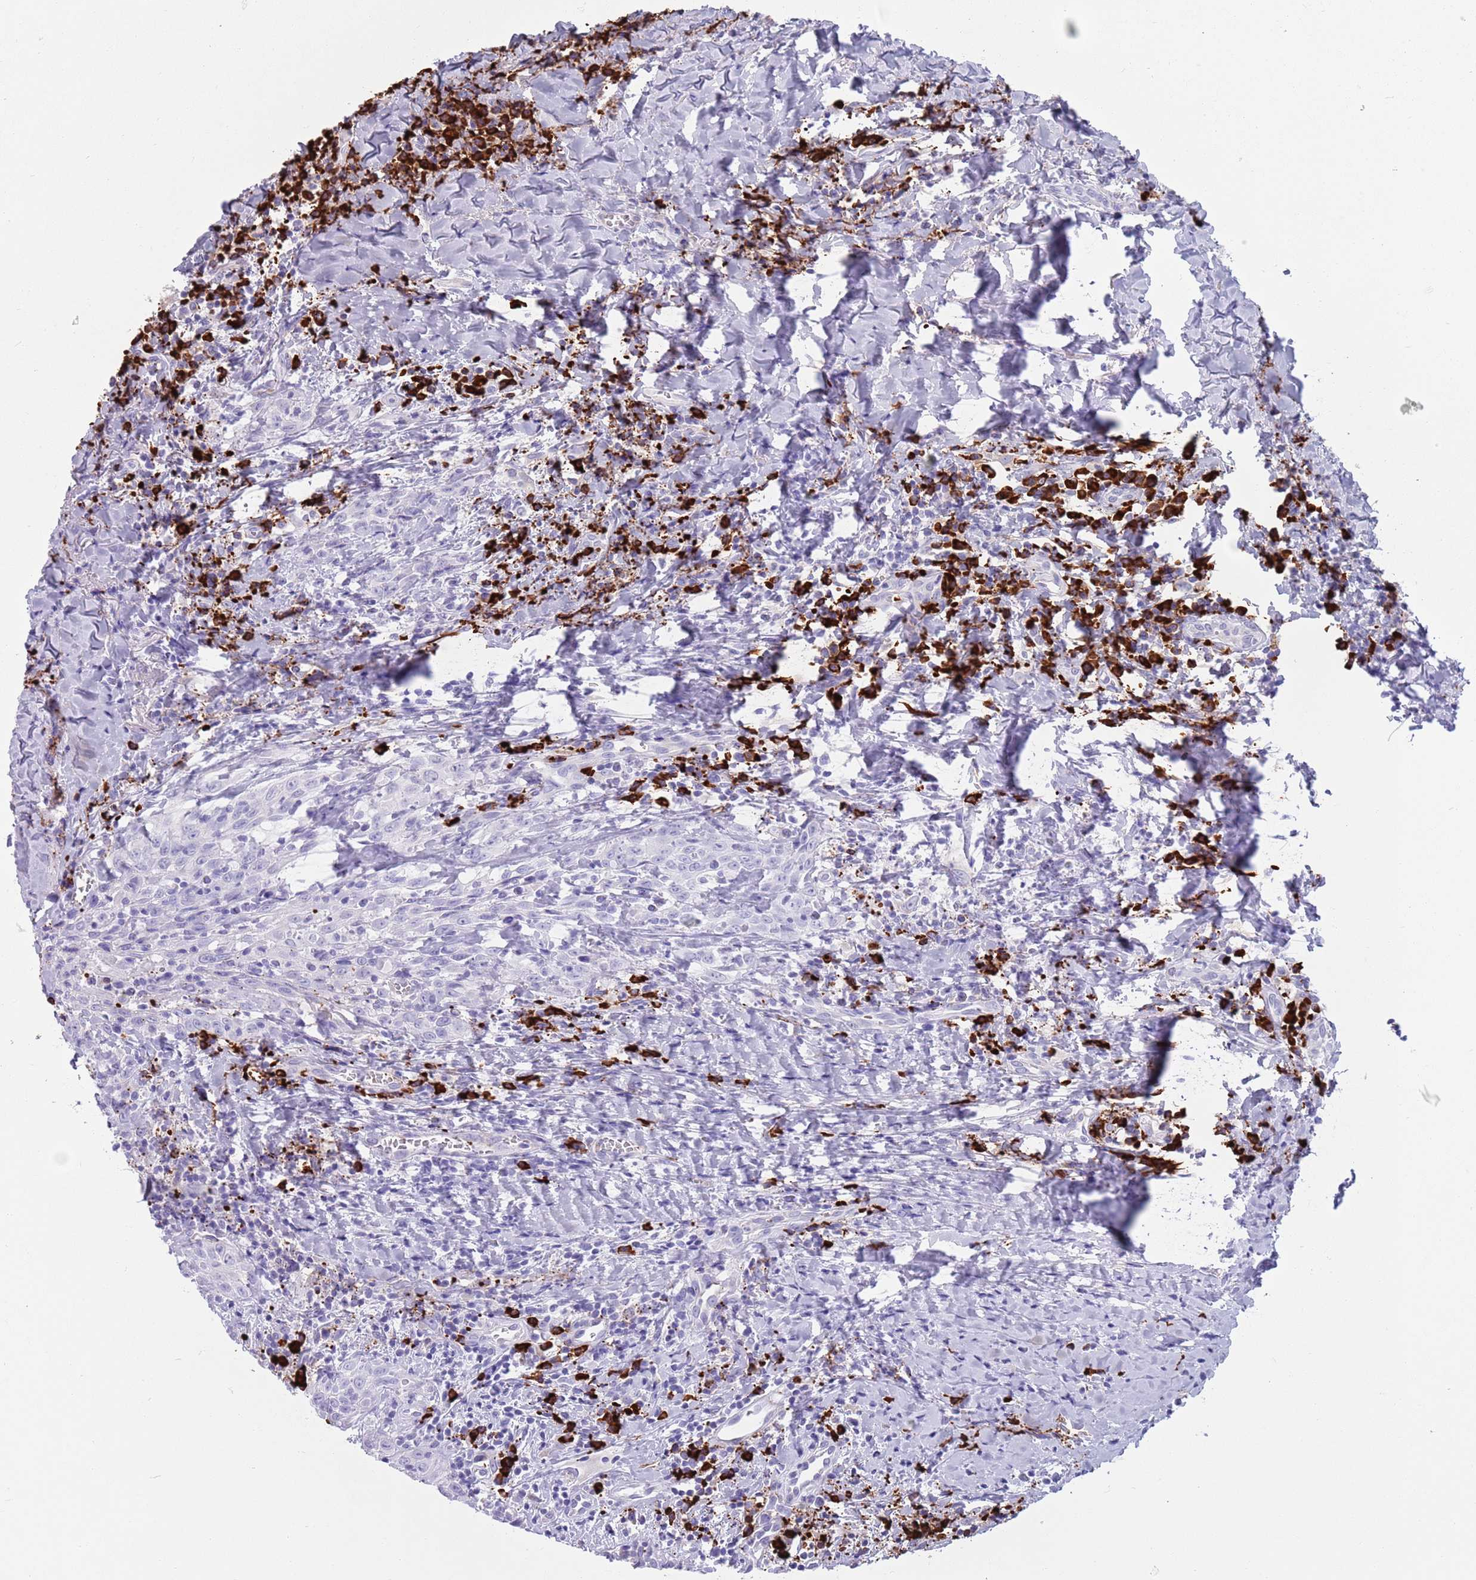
{"staining": {"intensity": "negative", "quantity": "none", "location": "none"}, "tissue": "head and neck cancer", "cell_type": "Tumor cells", "image_type": "cancer", "snomed": [{"axis": "morphology", "description": "Squamous cell carcinoma, NOS"}, {"axis": "topography", "description": "Head-Neck"}], "caption": "IHC of head and neck squamous cell carcinoma reveals no staining in tumor cells. (DAB immunohistochemistry (IHC) with hematoxylin counter stain).", "gene": "LY6G5B", "patient": {"sex": "female", "age": 70}}